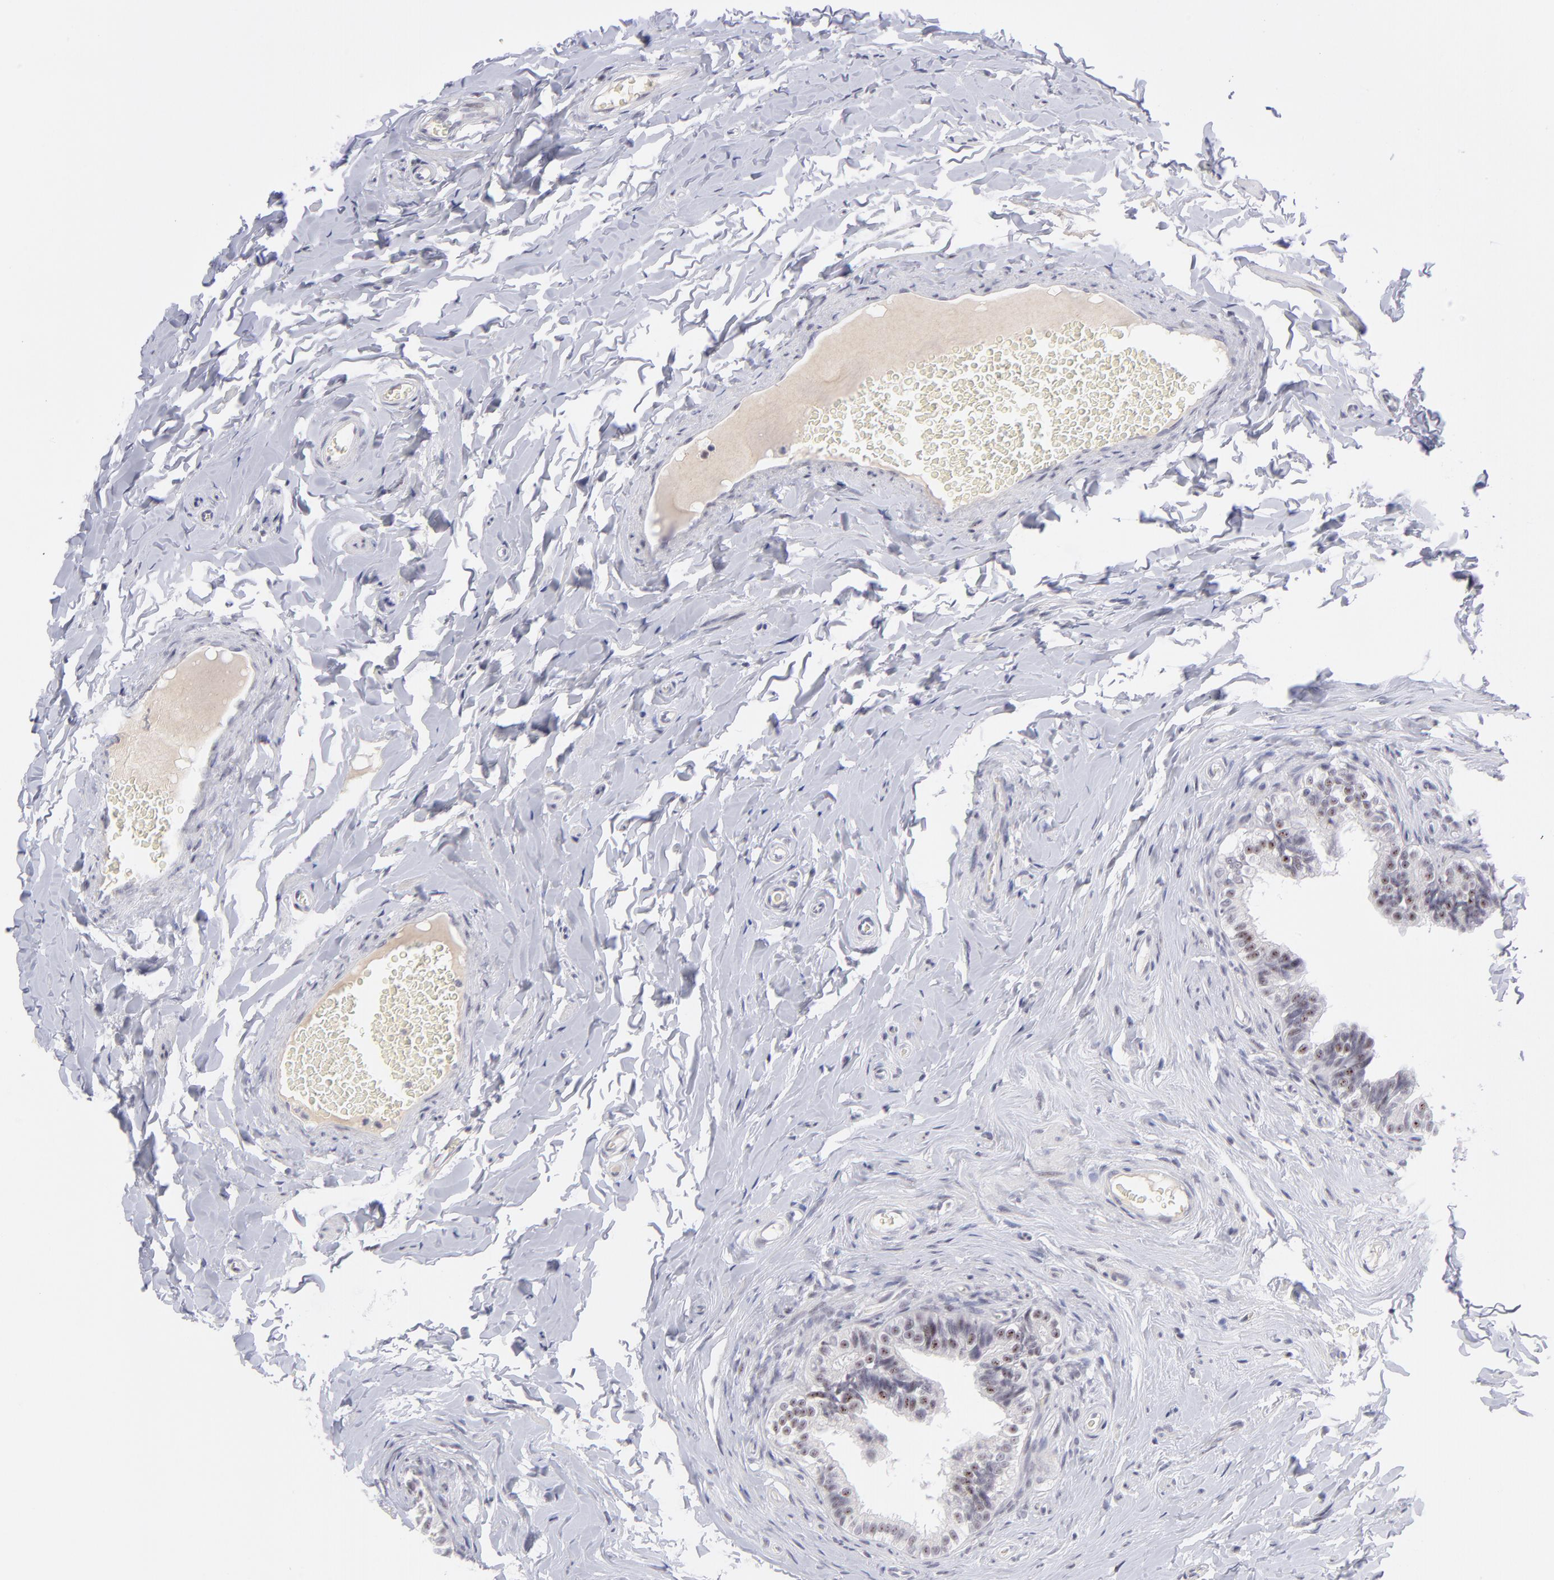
{"staining": {"intensity": "moderate", "quantity": "25%-75%", "location": "nuclear"}, "tissue": "epididymis", "cell_type": "Glandular cells", "image_type": "normal", "snomed": [{"axis": "morphology", "description": "Normal tissue, NOS"}, {"axis": "topography", "description": "Soft tissue"}, {"axis": "topography", "description": "Epididymis"}], "caption": "IHC of unremarkable human epididymis demonstrates medium levels of moderate nuclear positivity in about 25%-75% of glandular cells.", "gene": "CDC25C", "patient": {"sex": "male", "age": 26}}